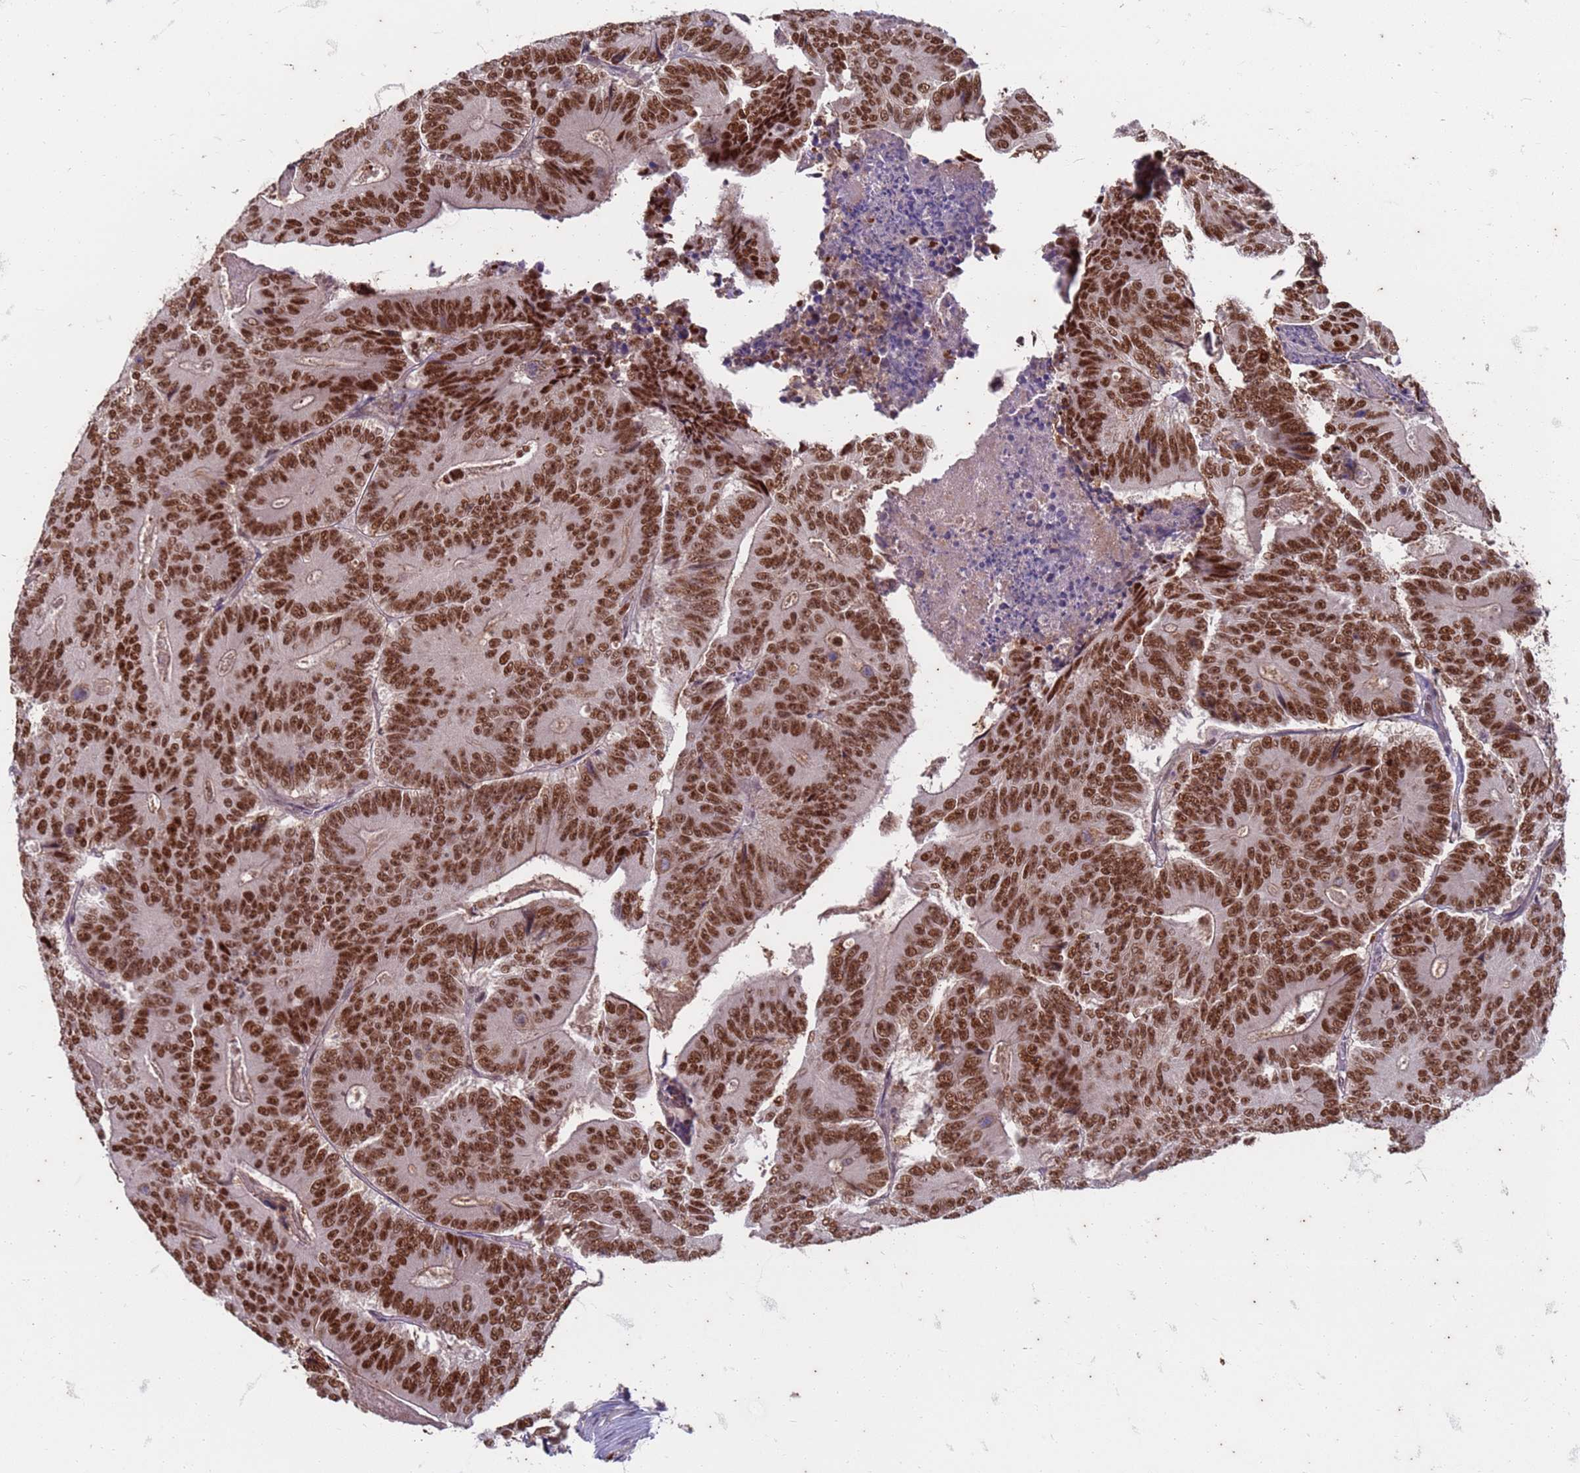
{"staining": {"intensity": "moderate", "quantity": ">75%", "location": "nuclear"}, "tissue": "colorectal cancer", "cell_type": "Tumor cells", "image_type": "cancer", "snomed": [{"axis": "morphology", "description": "Adenocarcinoma, NOS"}, {"axis": "topography", "description": "Colon"}], "caption": "IHC histopathology image of colorectal cancer stained for a protein (brown), which displays medium levels of moderate nuclear expression in approximately >75% of tumor cells.", "gene": "TRMT6", "patient": {"sex": "male", "age": 83}}